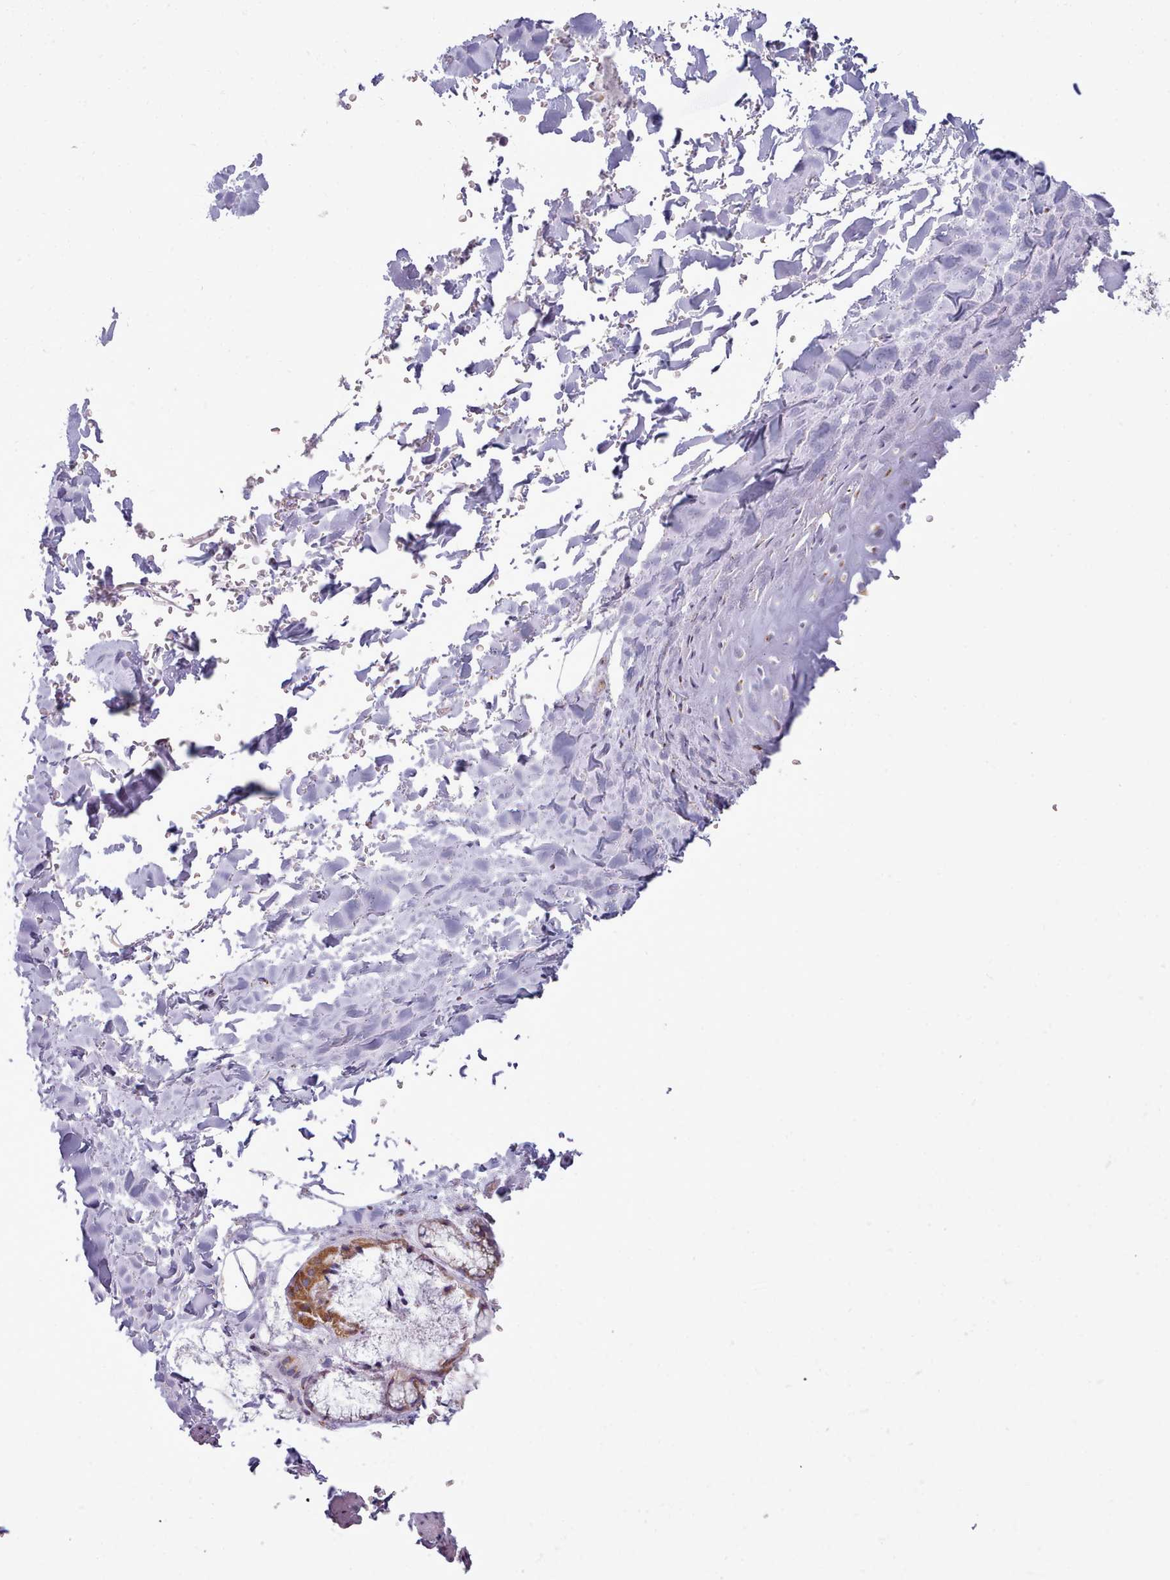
{"staining": {"intensity": "negative", "quantity": "none", "location": "none"}, "tissue": "adipose tissue", "cell_type": "Adipocytes", "image_type": "normal", "snomed": [{"axis": "morphology", "description": "Normal tissue, NOS"}, {"axis": "topography", "description": "Cartilage tissue"}], "caption": "Adipocytes are negative for brown protein staining in normal adipose tissue. (DAB (3,3'-diaminobenzidine) immunohistochemistry (IHC) with hematoxylin counter stain).", "gene": "SLC52A3", "patient": {"sex": "male", "age": 66}}